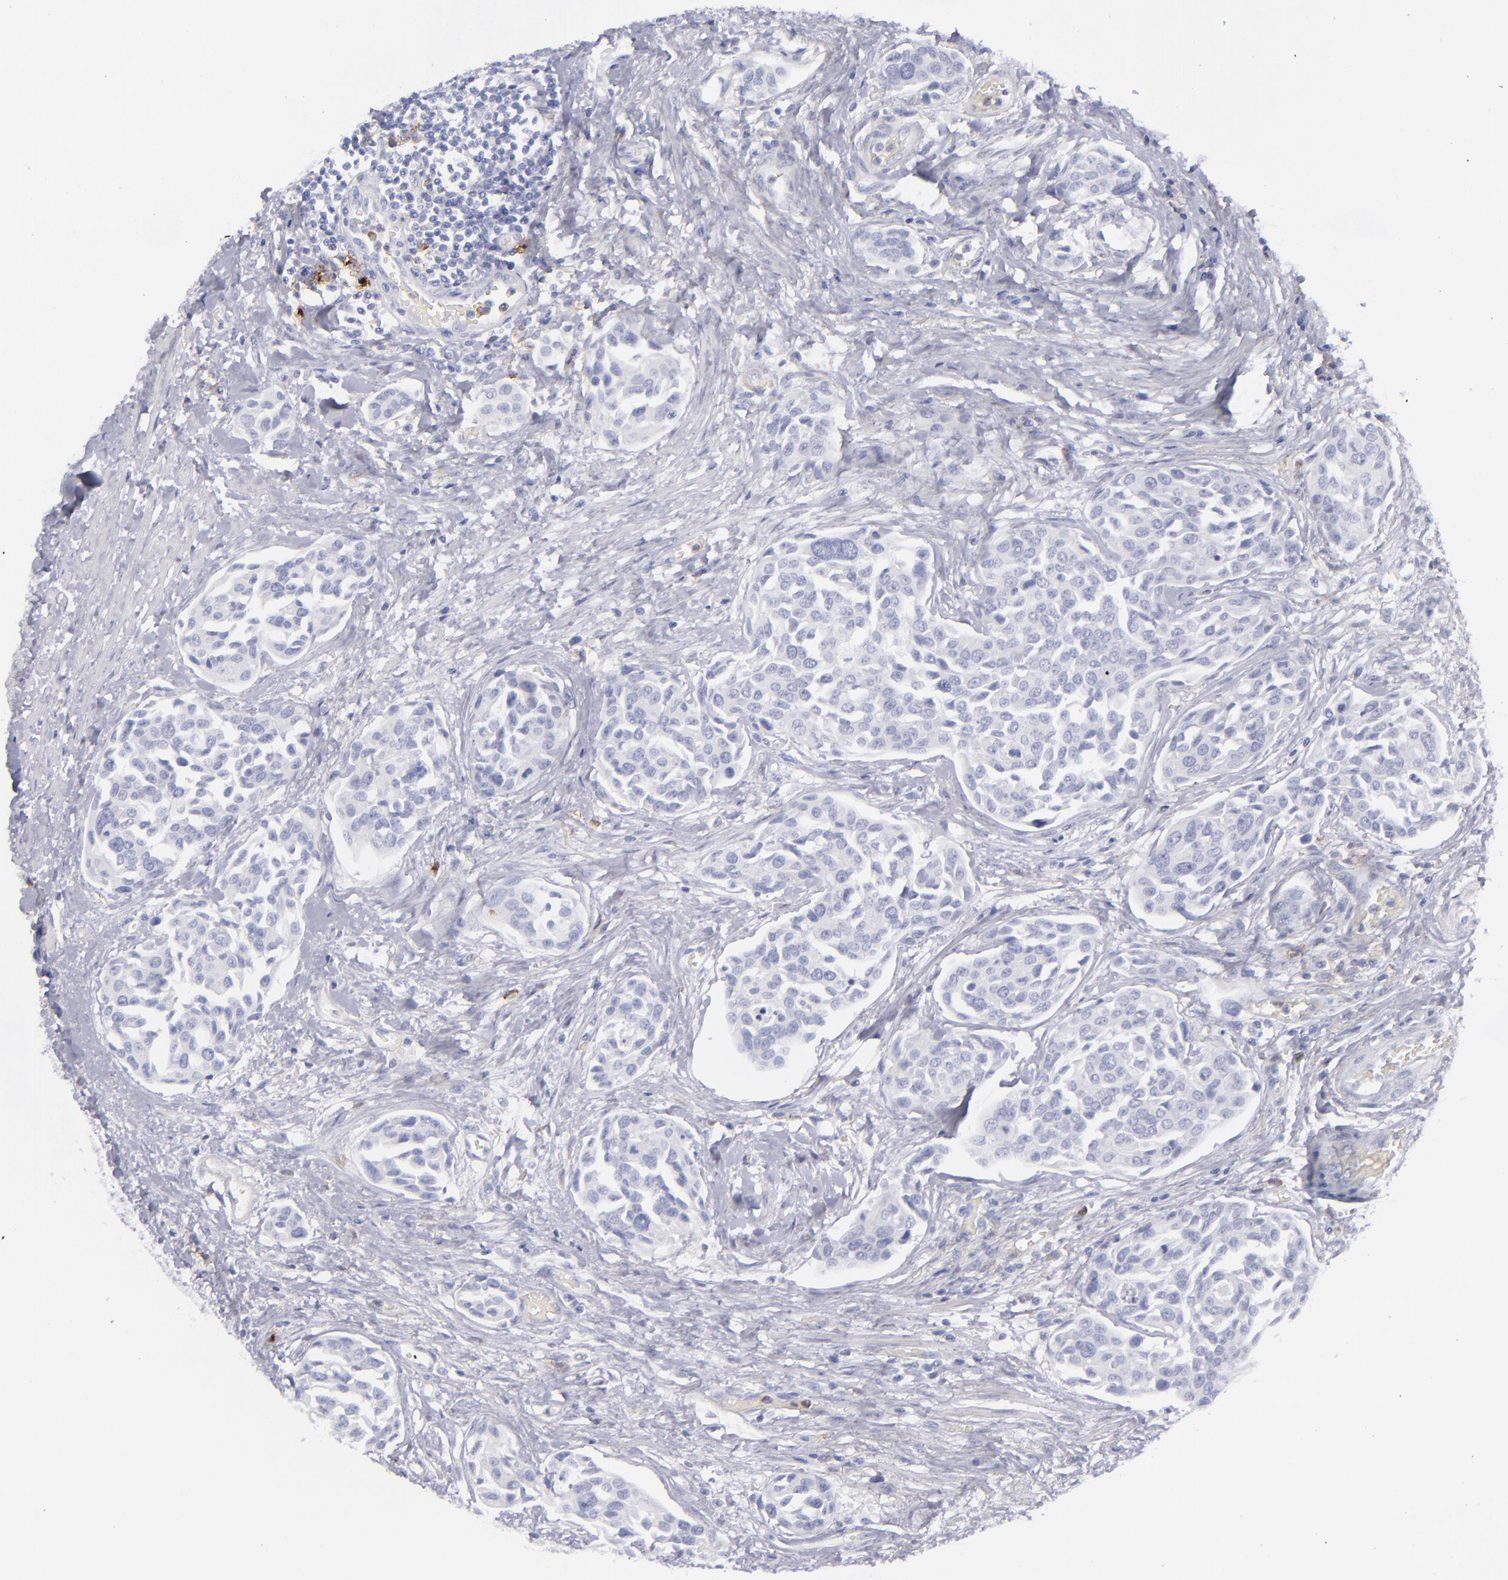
{"staining": {"intensity": "negative", "quantity": "none", "location": "none"}, "tissue": "urothelial cancer", "cell_type": "Tumor cells", "image_type": "cancer", "snomed": [{"axis": "morphology", "description": "Urothelial carcinoma, High grade"}, {"axis": "topography", "description": "Urinary bladder"}], "caption": "DAB immunohistochemical staining of human high-grade urothelial carcinoma reveals no significant staining in tumor cells.", "gene": "ANPEP", "patient": {"sex": "male", "age": 78}}